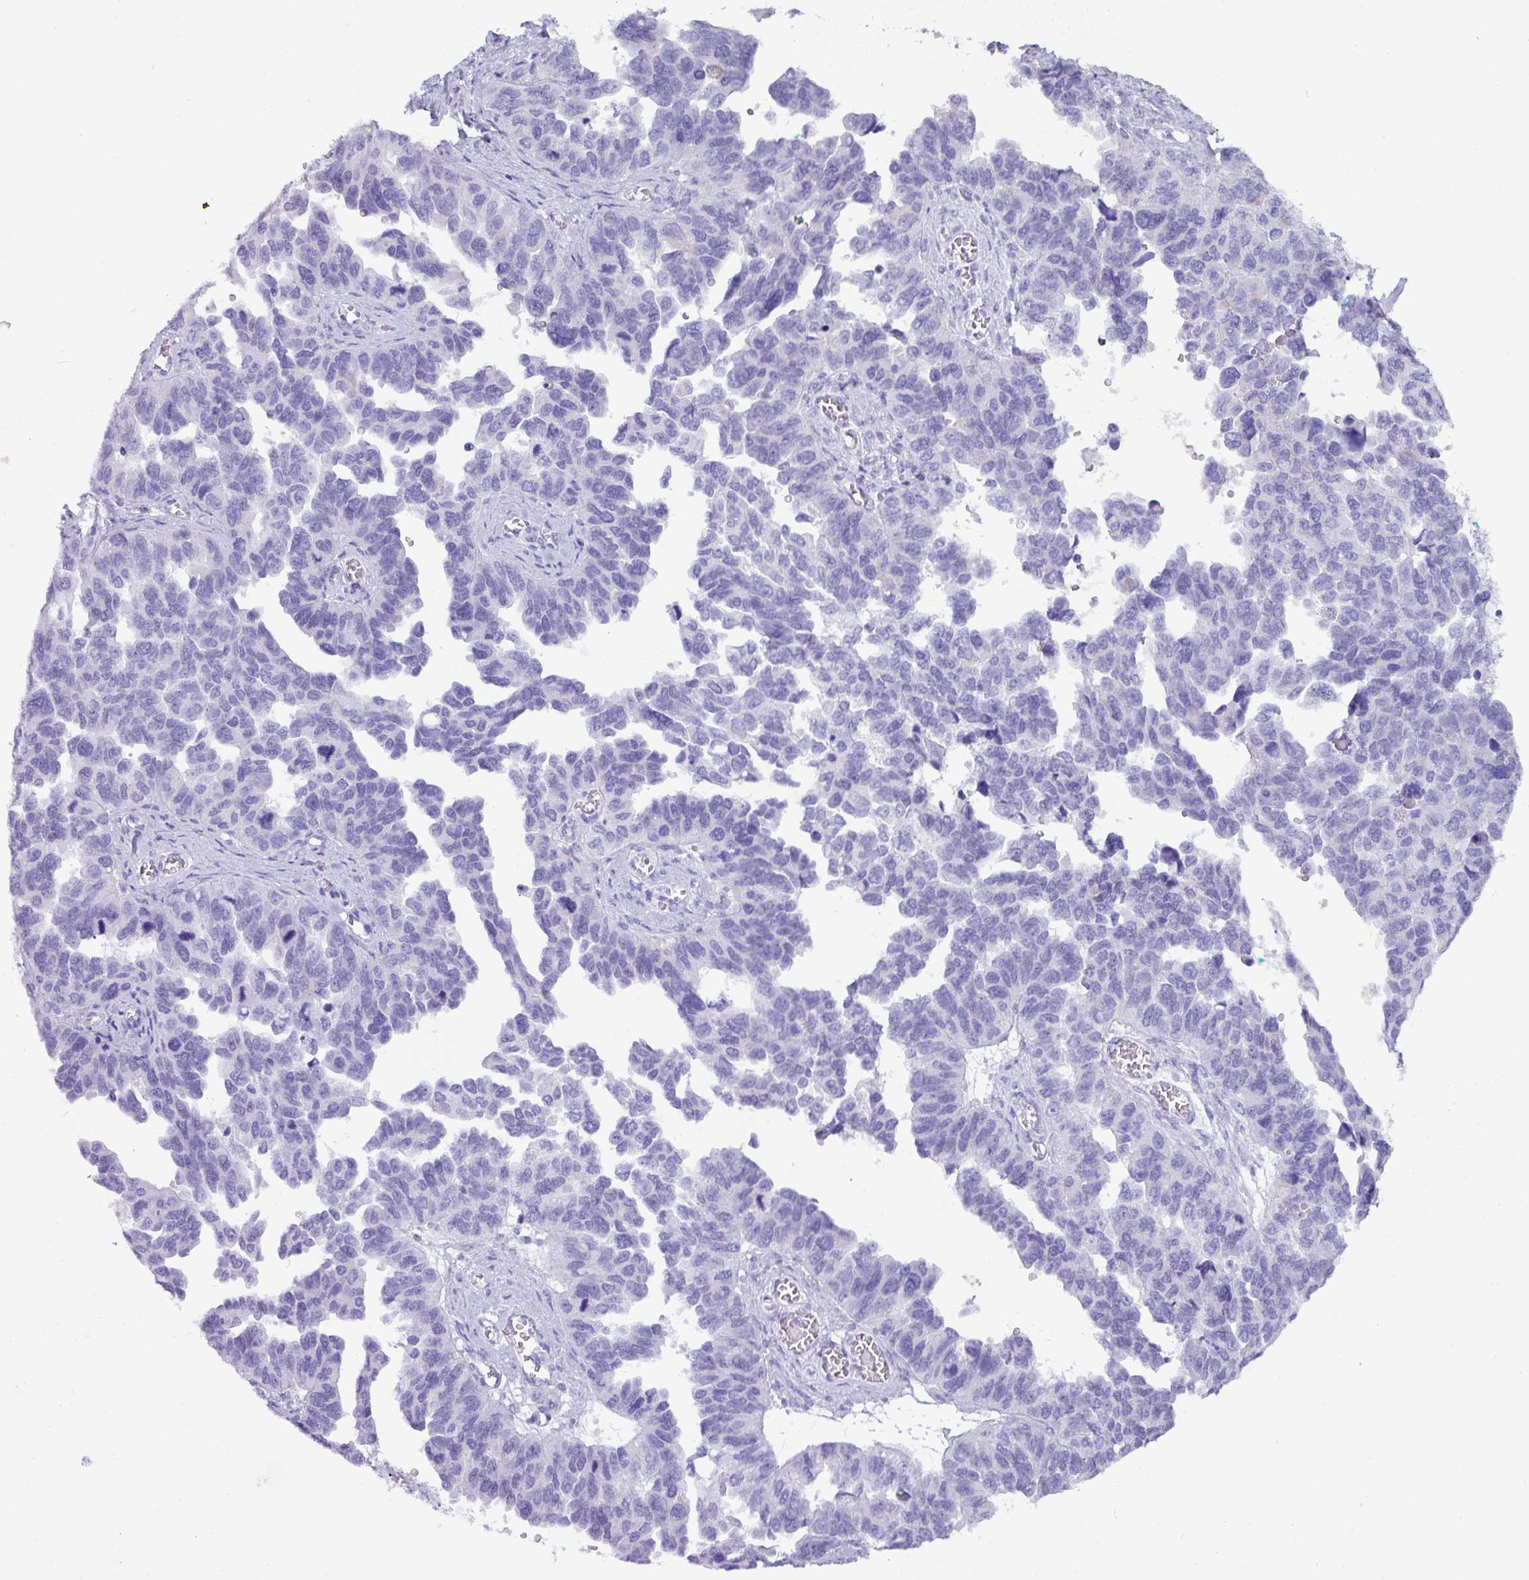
{"staining": {"intensity": "negative", "quantity": "none", "location": "none"}, "tissue": "ovarian cancer", "cell_type": "Tumor cells", "image_type": "cancer", "snomed": [{"axis": "morphology", "description": "Cystadenocarcinoma, serous, NOS"}, {"axis": "topography", "description": "Ovary"}], "caption": "Protein analysis of ovarian cancer (serous cystadenocarcinoma) demonstrates no significant expression in tumor cells.", "gene": "ZNF524", "patient": {"sex": "female", "age": 64}}